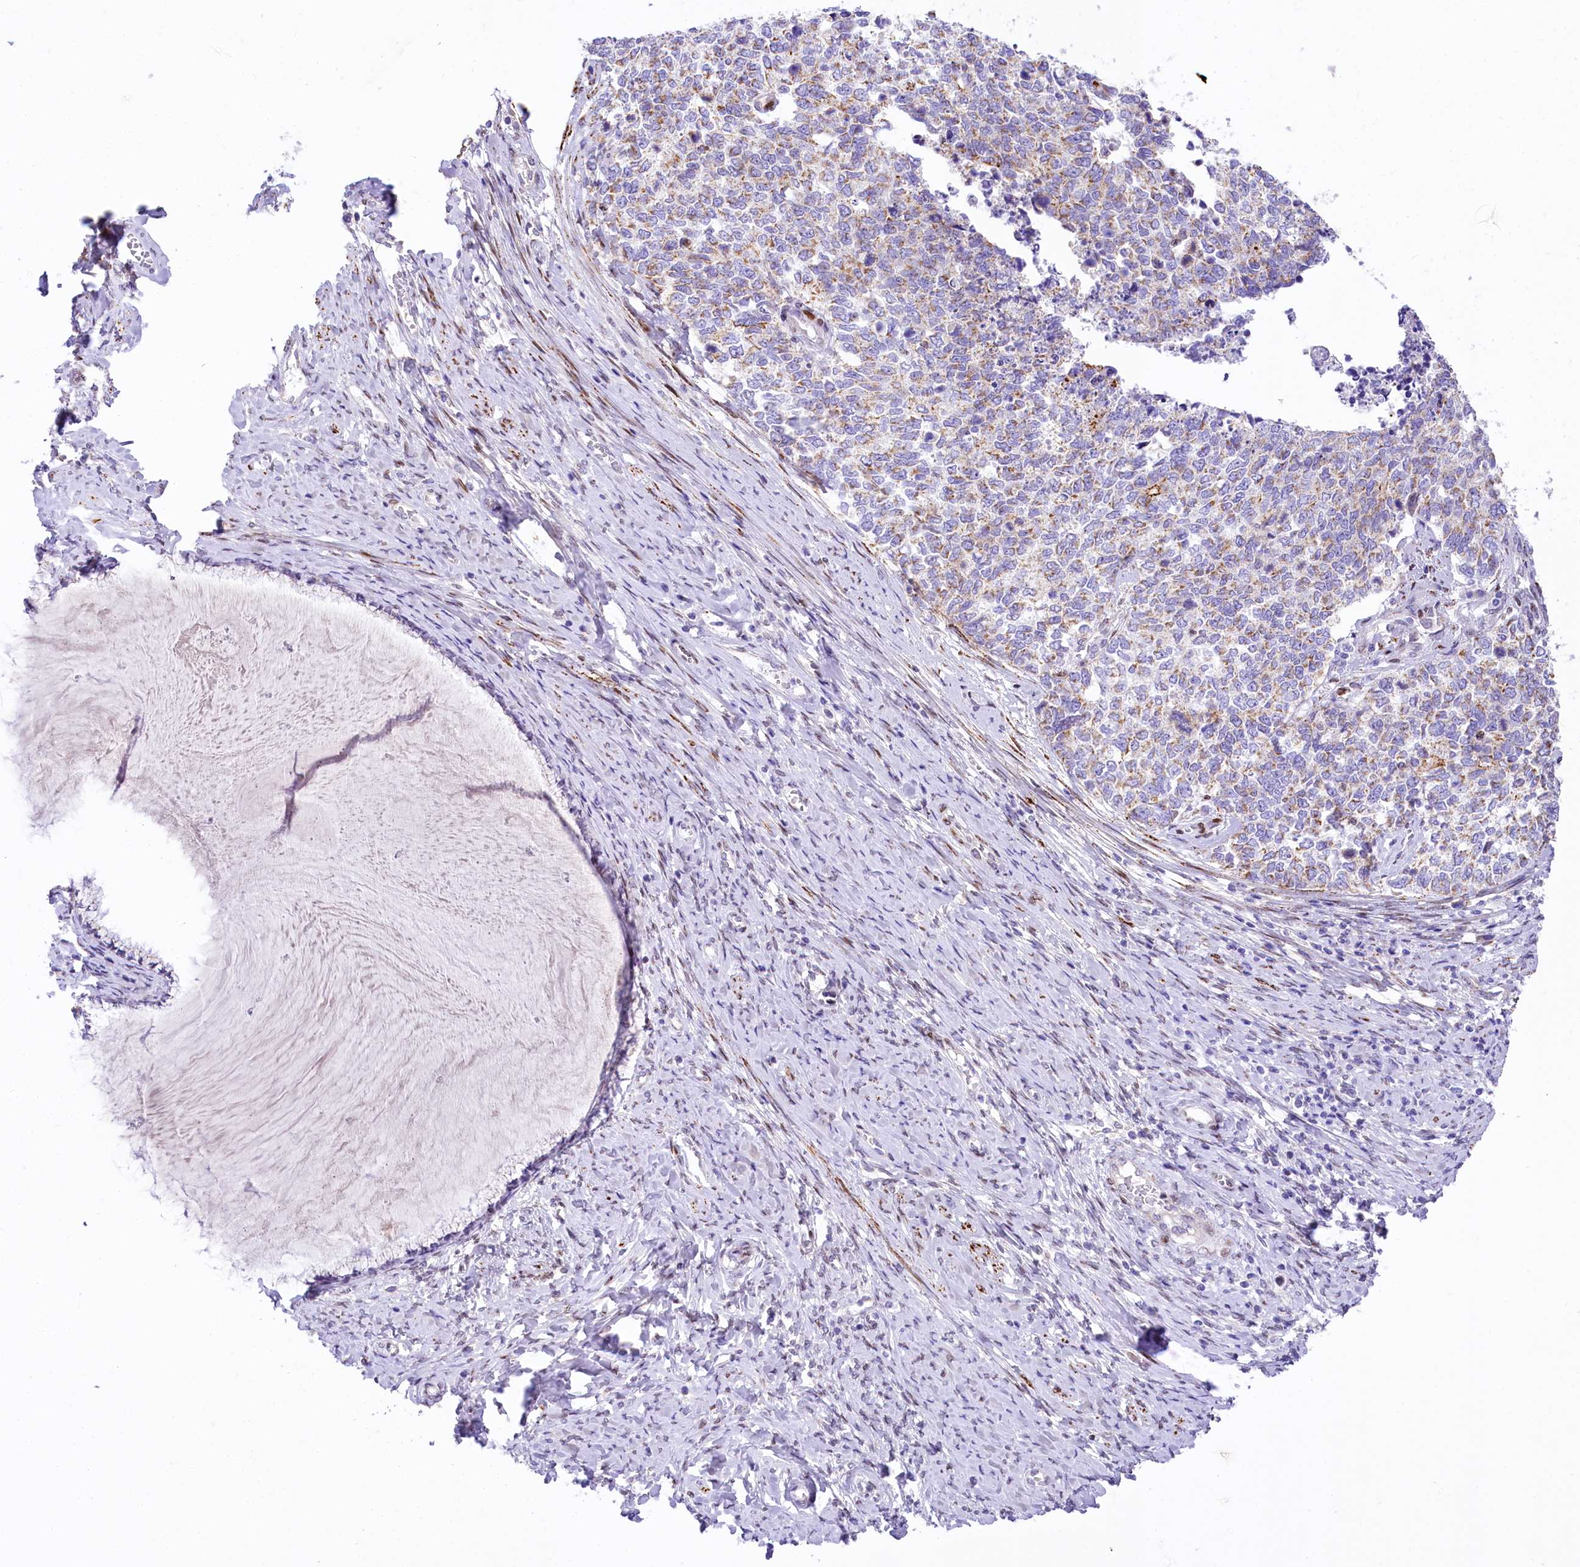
{"staining": {"intensity": "weak", "quantity": ">75%", "location": "cytoplasmic/membranous"}, "tissue": "cervical cancer", "cell_type": "Tumor cells", "image_type": "cancer", "snomed": [{"axis": "morphology", "description": "Squamous cell carcinoma, NOS"}, {"axis": "topography", "description": "Cervix"}], "caption": "An immunohistochemistry image of tumor tissue is shown. Protein staining in brown highlights weak cytoplasmic/membranous positivity in cervical cancer within tumor cells.", "gene": "PPIP5K2", "patient": {"sex": "female", "age": 63}}